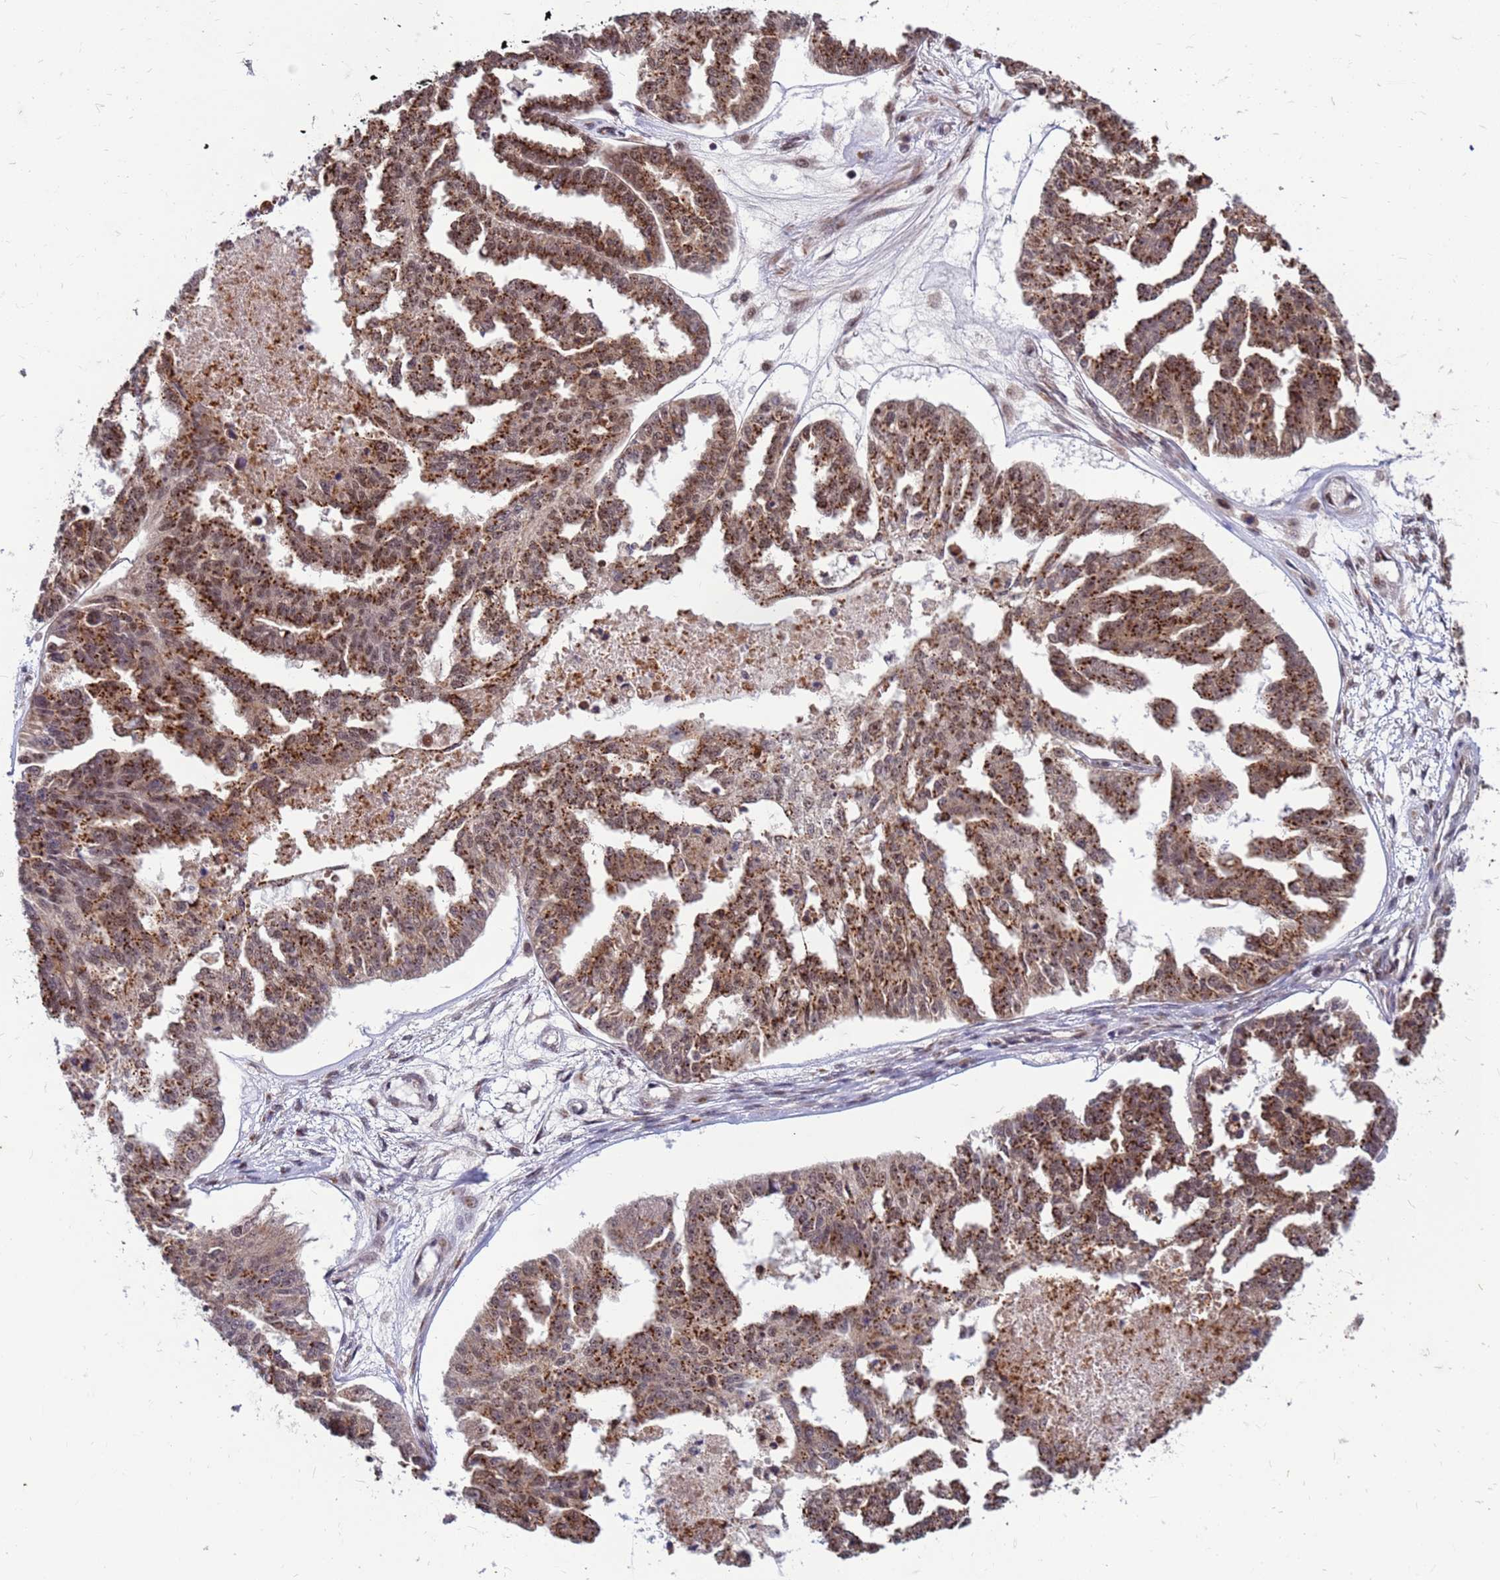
{"staining": {"intensity": "moderate", "quantity": ">75%", "location": "cytoplasmic/membranous,nuclear"}, "tissue": "ovarian cancer", "cell_type": "Tumor cells", "image_type": "cancer", "snomed": [{"axis": "morphology", "description": "Cystadenocarcinoma, serous, NOS"}, {"axis": "topography", "description": "Ovary"}], "caption": "Protein expression analysis of serous cystadenocarcinoma (ovarian) demonstrates moderate cytoplasmic/membranous and nuclear staining in approximately >75% of tumor cells.", "gene": "NCBP2", "patient": {"sex": "female", "age": 58}}